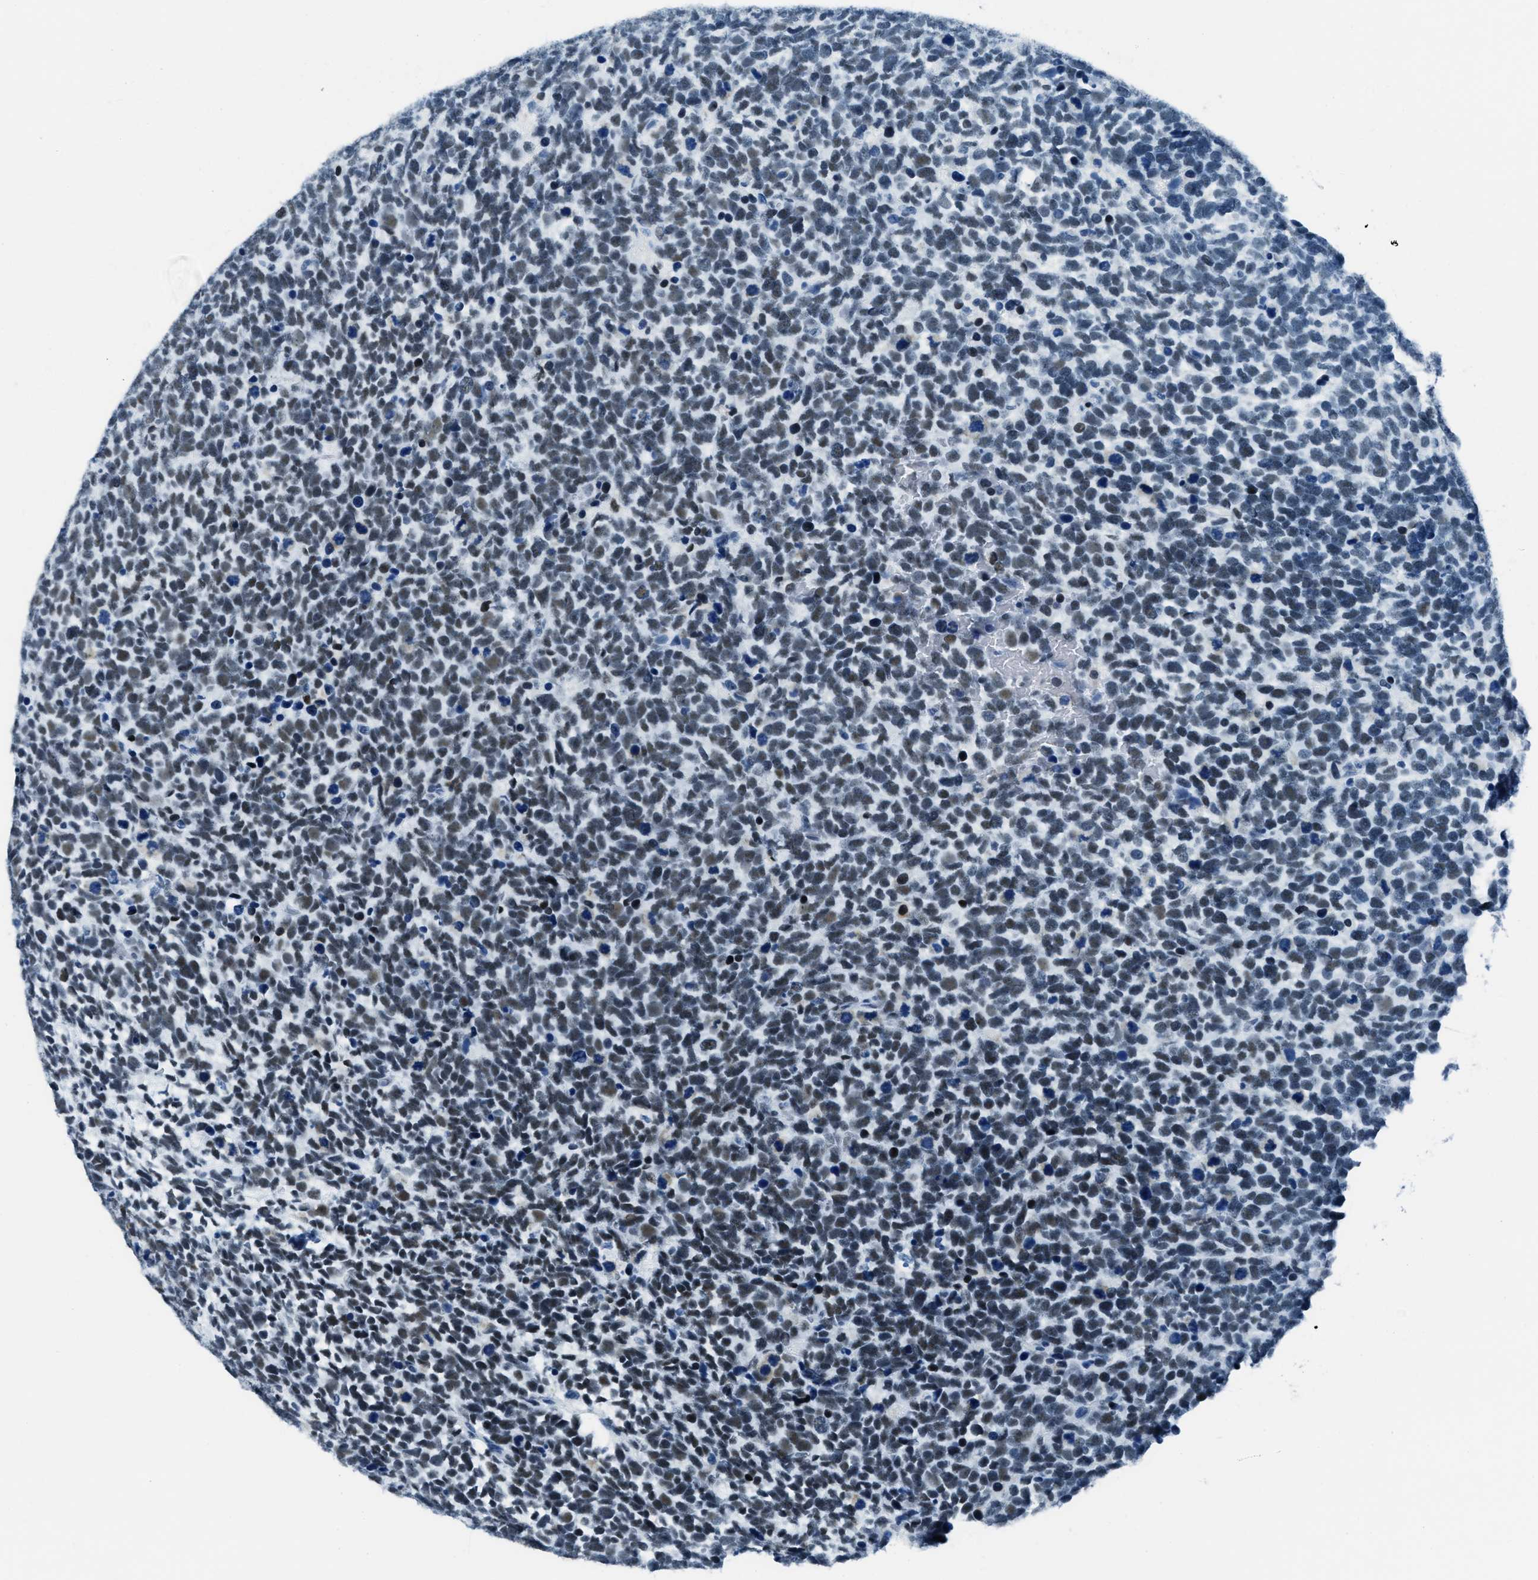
{"staining": {"intensity": "moderate", "quantity": ">75%", "location": "nuclear"}, "tissue": "urothelial cancer", "cell_type": "Tumor cells", "image_type": "cancer", "snomed": [{"axis": "morphology", "description": "Urothelial carcinoma, High grade"}, {"axis": "topography", "description": "Urinary bladder"}], "caption": "A brown stain shows moderate nuclear staining of a protein in human high-grade urothelial carcinoma tumor cells.", "gene": "PLA2G2A", "patient": {"sex": "female", "age": 82}}